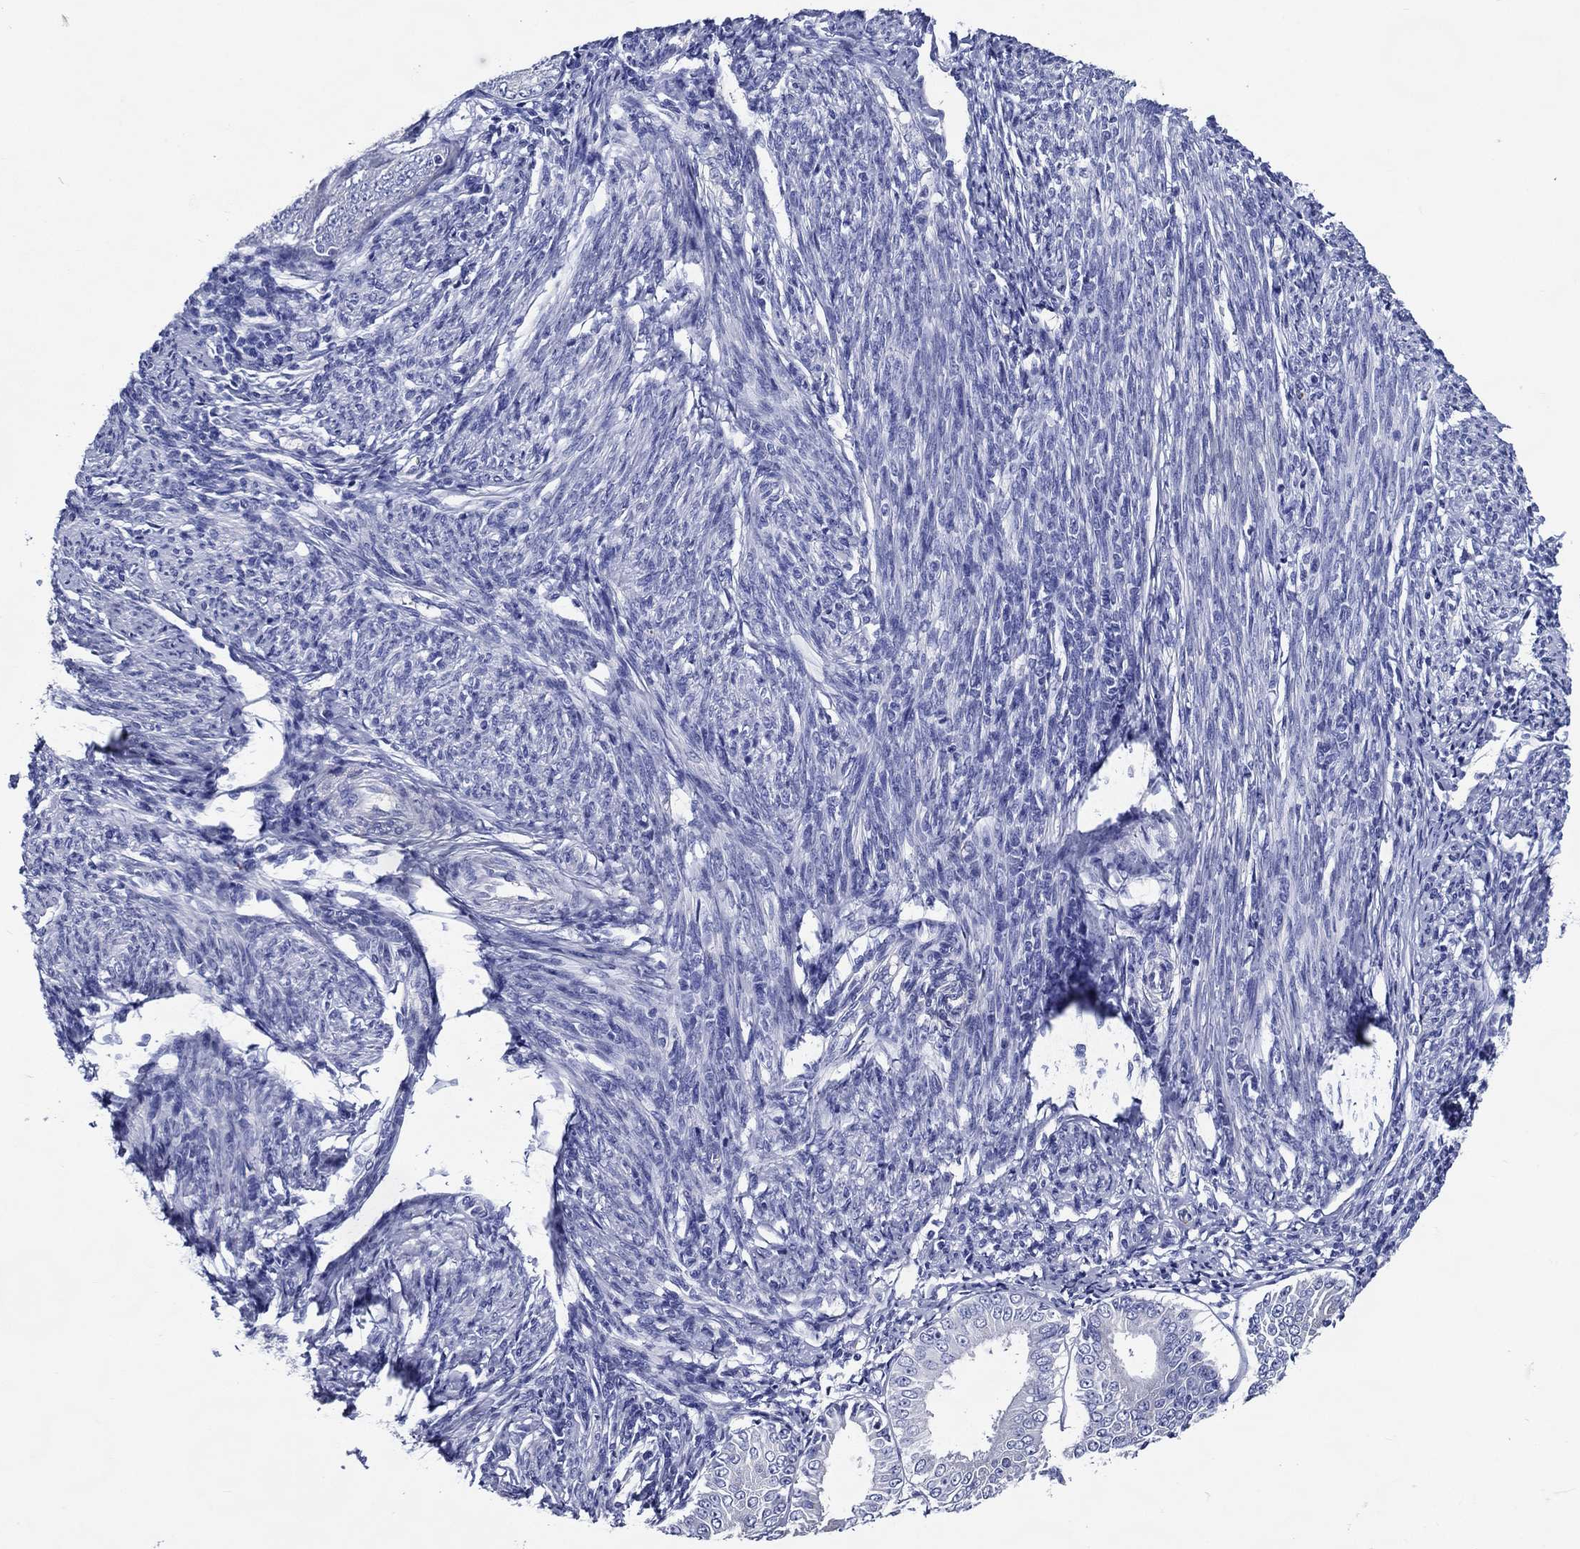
{"staining": {"intensity": "negative", "quantity": "none", "location": "none"}, "tissue": "endometrial cancer", "cell_type": "Tumor cells", "image_type": "cancer", "snomed": [{"axis": "morphology", "description": "Adenocarcinoma, NOS"}, {"axis": "topography", "description": "Endometrium"}], "caption": "This photomicrograph is of endometrial cancer stained with immunohistochemistry (IHC) to label a protein in brown with the nuclei are counter-stained blue. There is no positivity in tumor cells.", "gene": "ACE2", "patient": {"sex": "female", "age": 63}}